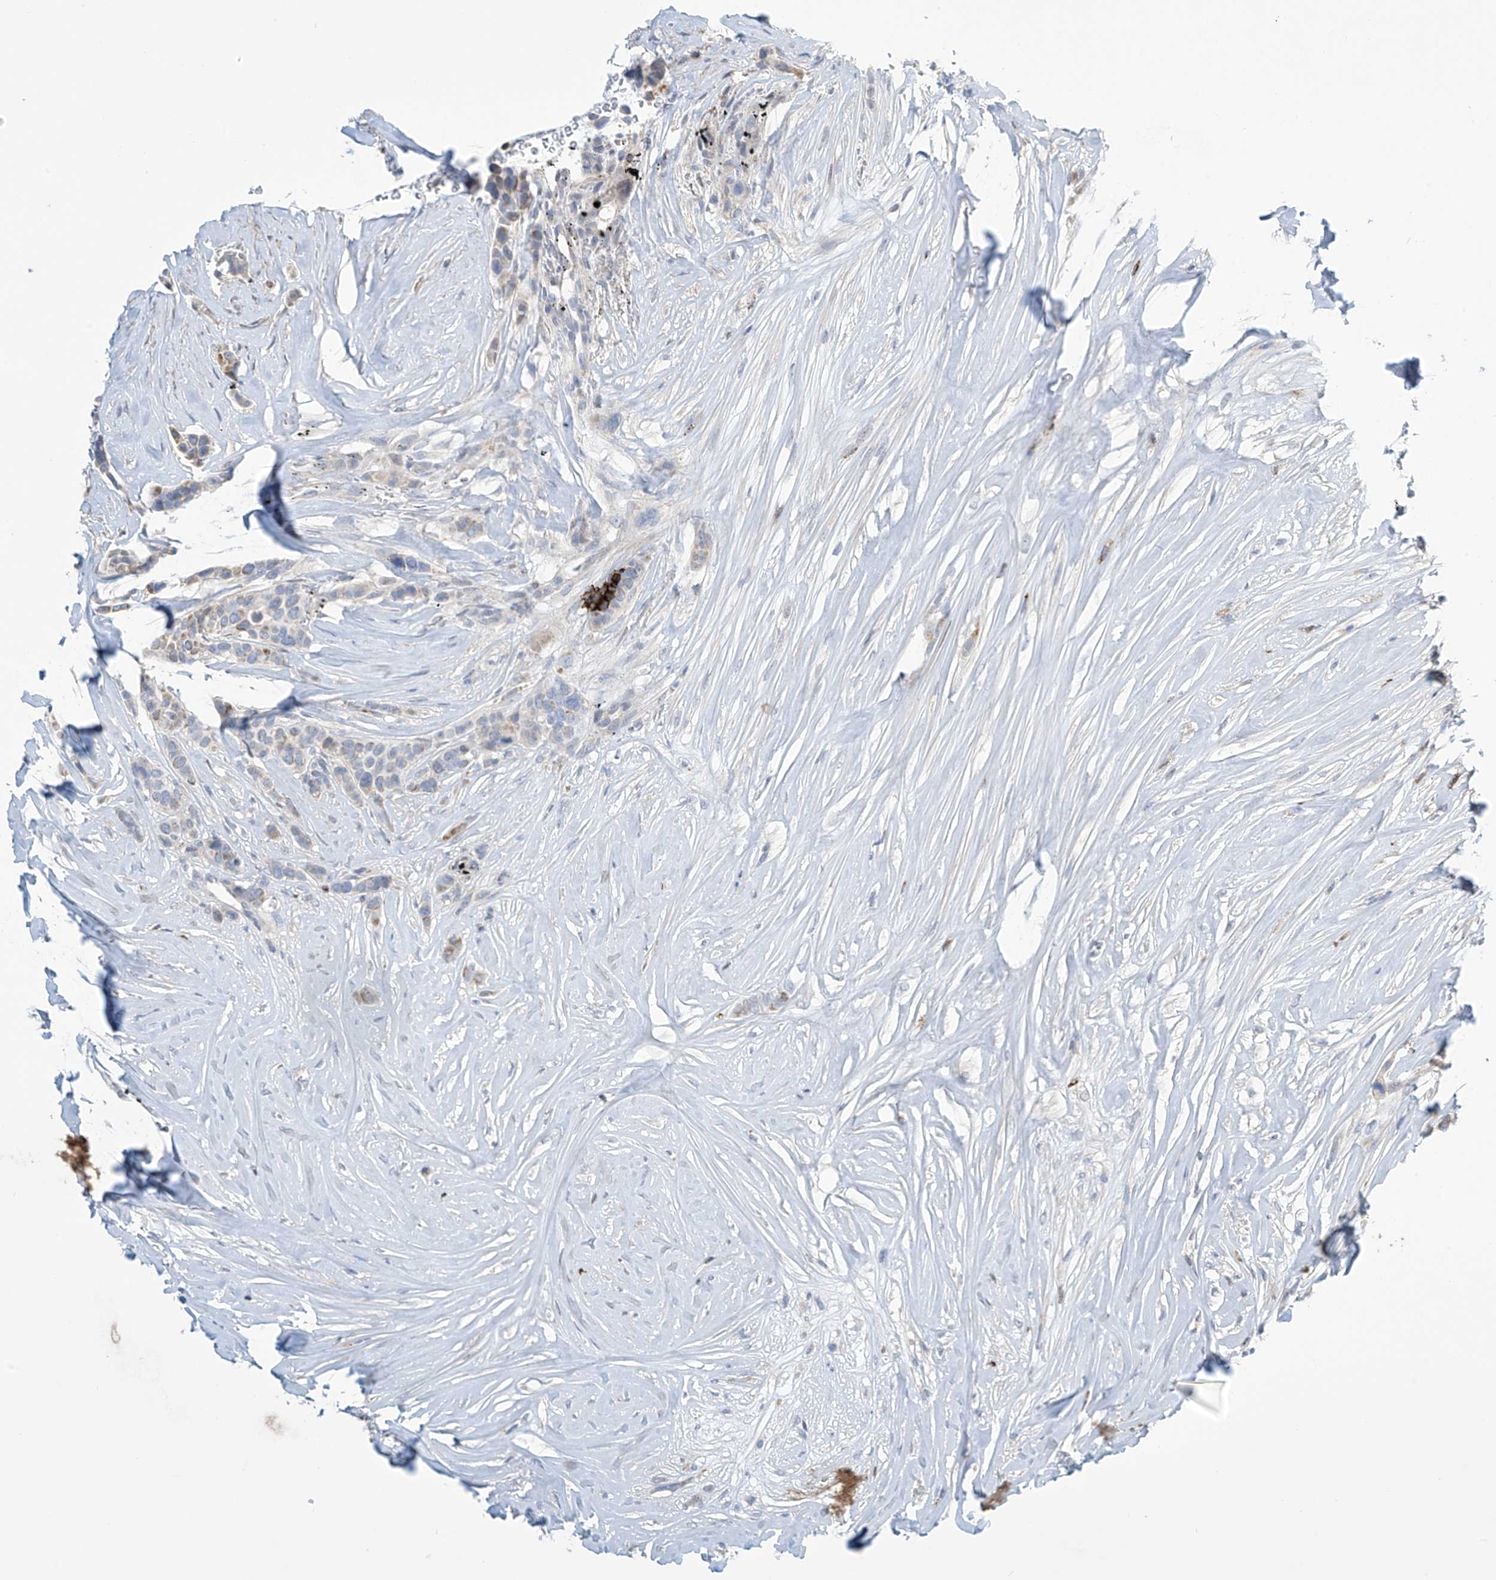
{"staining": {"intensity": "weak", "quantity": "<25%", "location": "cytoplasmic/membranous"}, "tissue": "breast cancer", "cell_type": "Tumor cells", "image_type": "cancer", "snomed": [{"axis": "morphology", "description": "Lobular carcinoma"}, {"axis": "topography", "description": "Breast"}], "caption": "Immunohistochemistry (IHC) of breast lobular carcinoma reveals no staining in tumor cells.", "gene": "IBA57", "patient": {"sex": "female", "age": 51}}